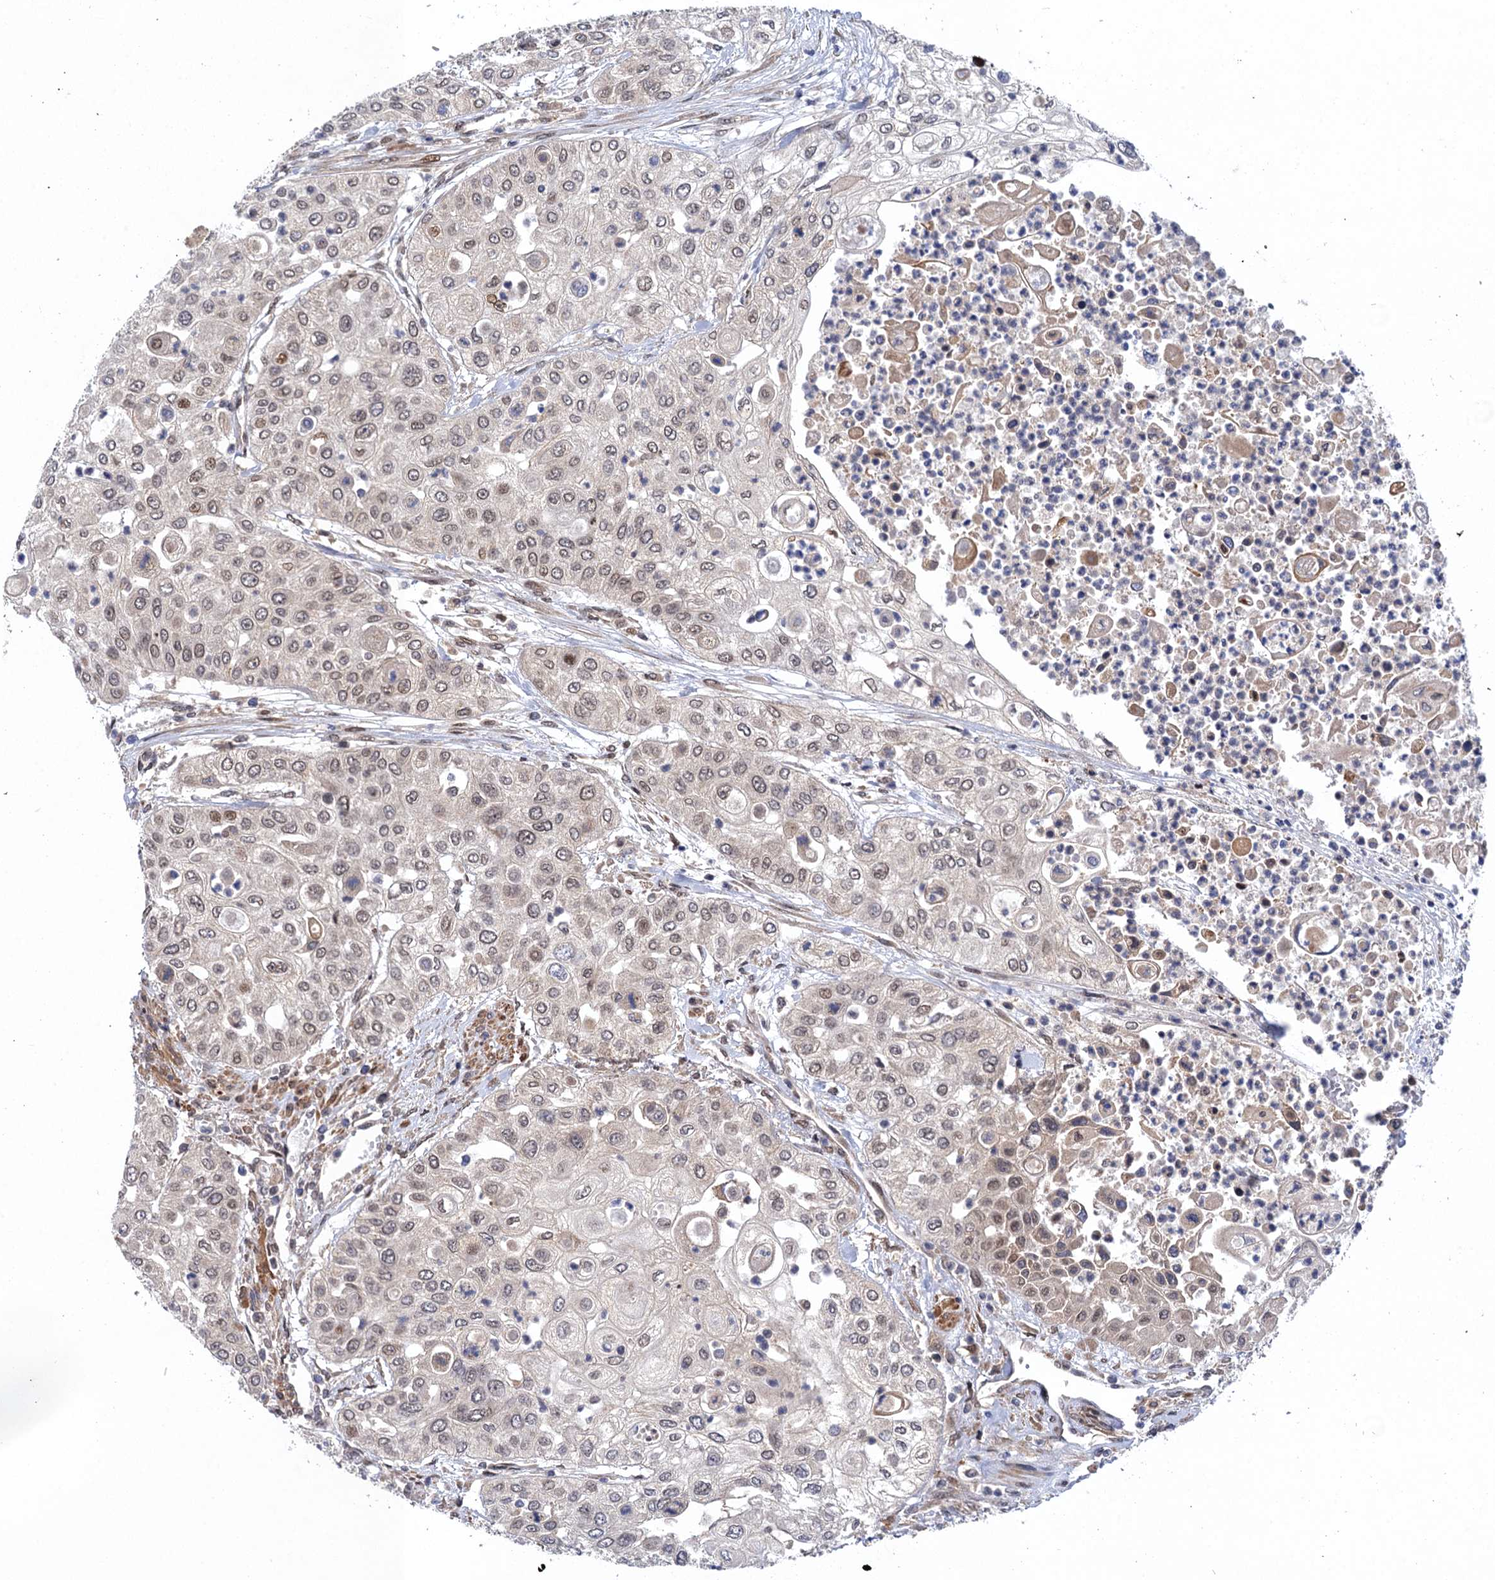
{"staining": {"intensity": "weak", "quantity": "25%-75%", "location": "nuclear"}, "tissue": "urothelial cancer", "cell_type": "Tumor cells", "image_type": "cancer", "snomed": [{"axis": "morphology", "description": "Urothelial carcinoma, High grade"}, {"axis": "topography", "description": "Urinary bladder"}], "caption": "Protein expression analysis of human urothelial carcinoma (high-grade) reveals weak nuclear positivity in approximately 25%-75% of tumor cells.", "gene": "NEK8", "patient": {"sex": "female", "age": 79}}